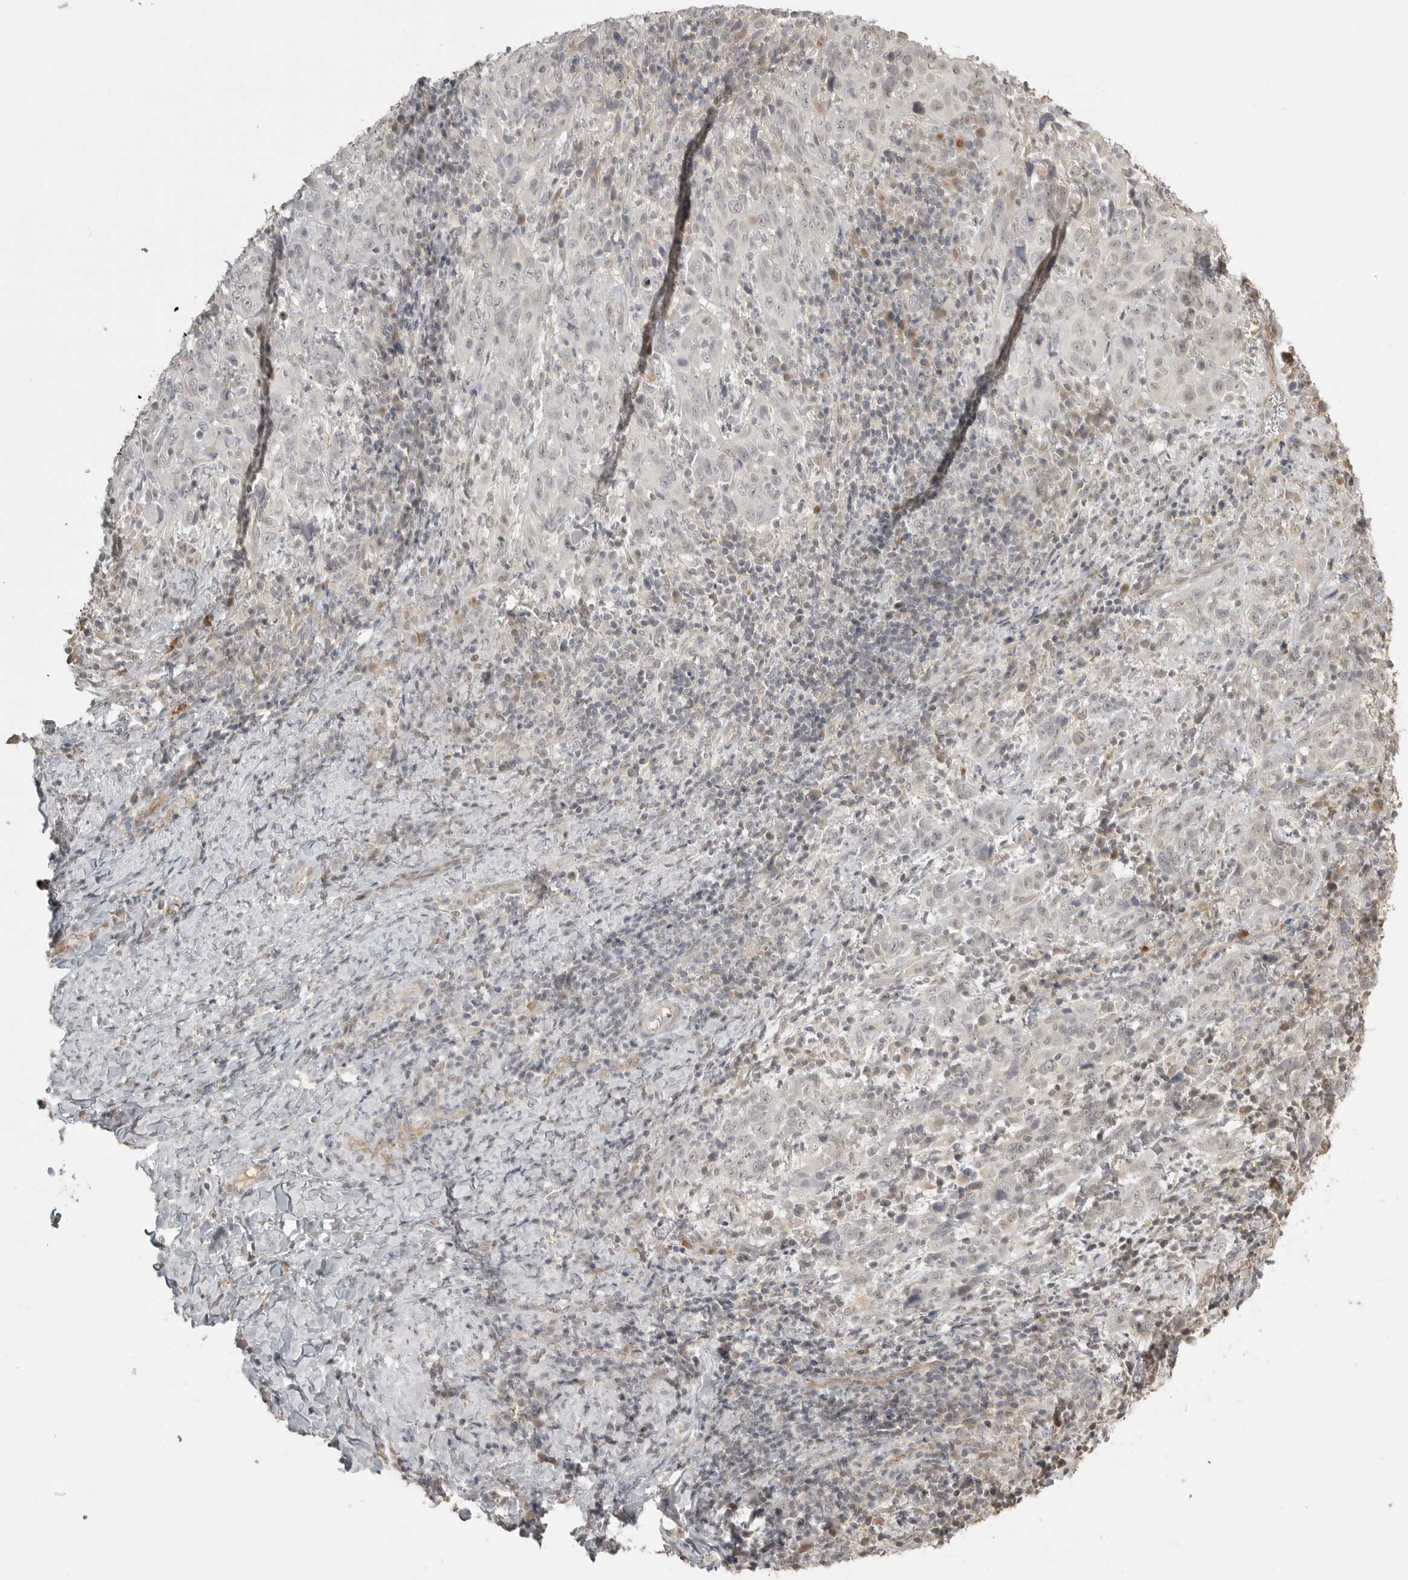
{"staining": {"intensity": "negative", "quantity": "none", "location": "none"}, "tissue": "cervical cancer", "cell_type": "Tumor cells", "image_type": "cancer", "snomed": [{"axis": "morphology", "description": "Squamous cell carcinoma, NOS"}, {"axis": "topography", "description": "Cervix"}], "caption": "Tumor cells show no significant positivity in cervical squamous cell carcinoma. Nuclei are stained in blue.", "gene": "SMG8", "patient": {"sex": "female", "age": 46}}